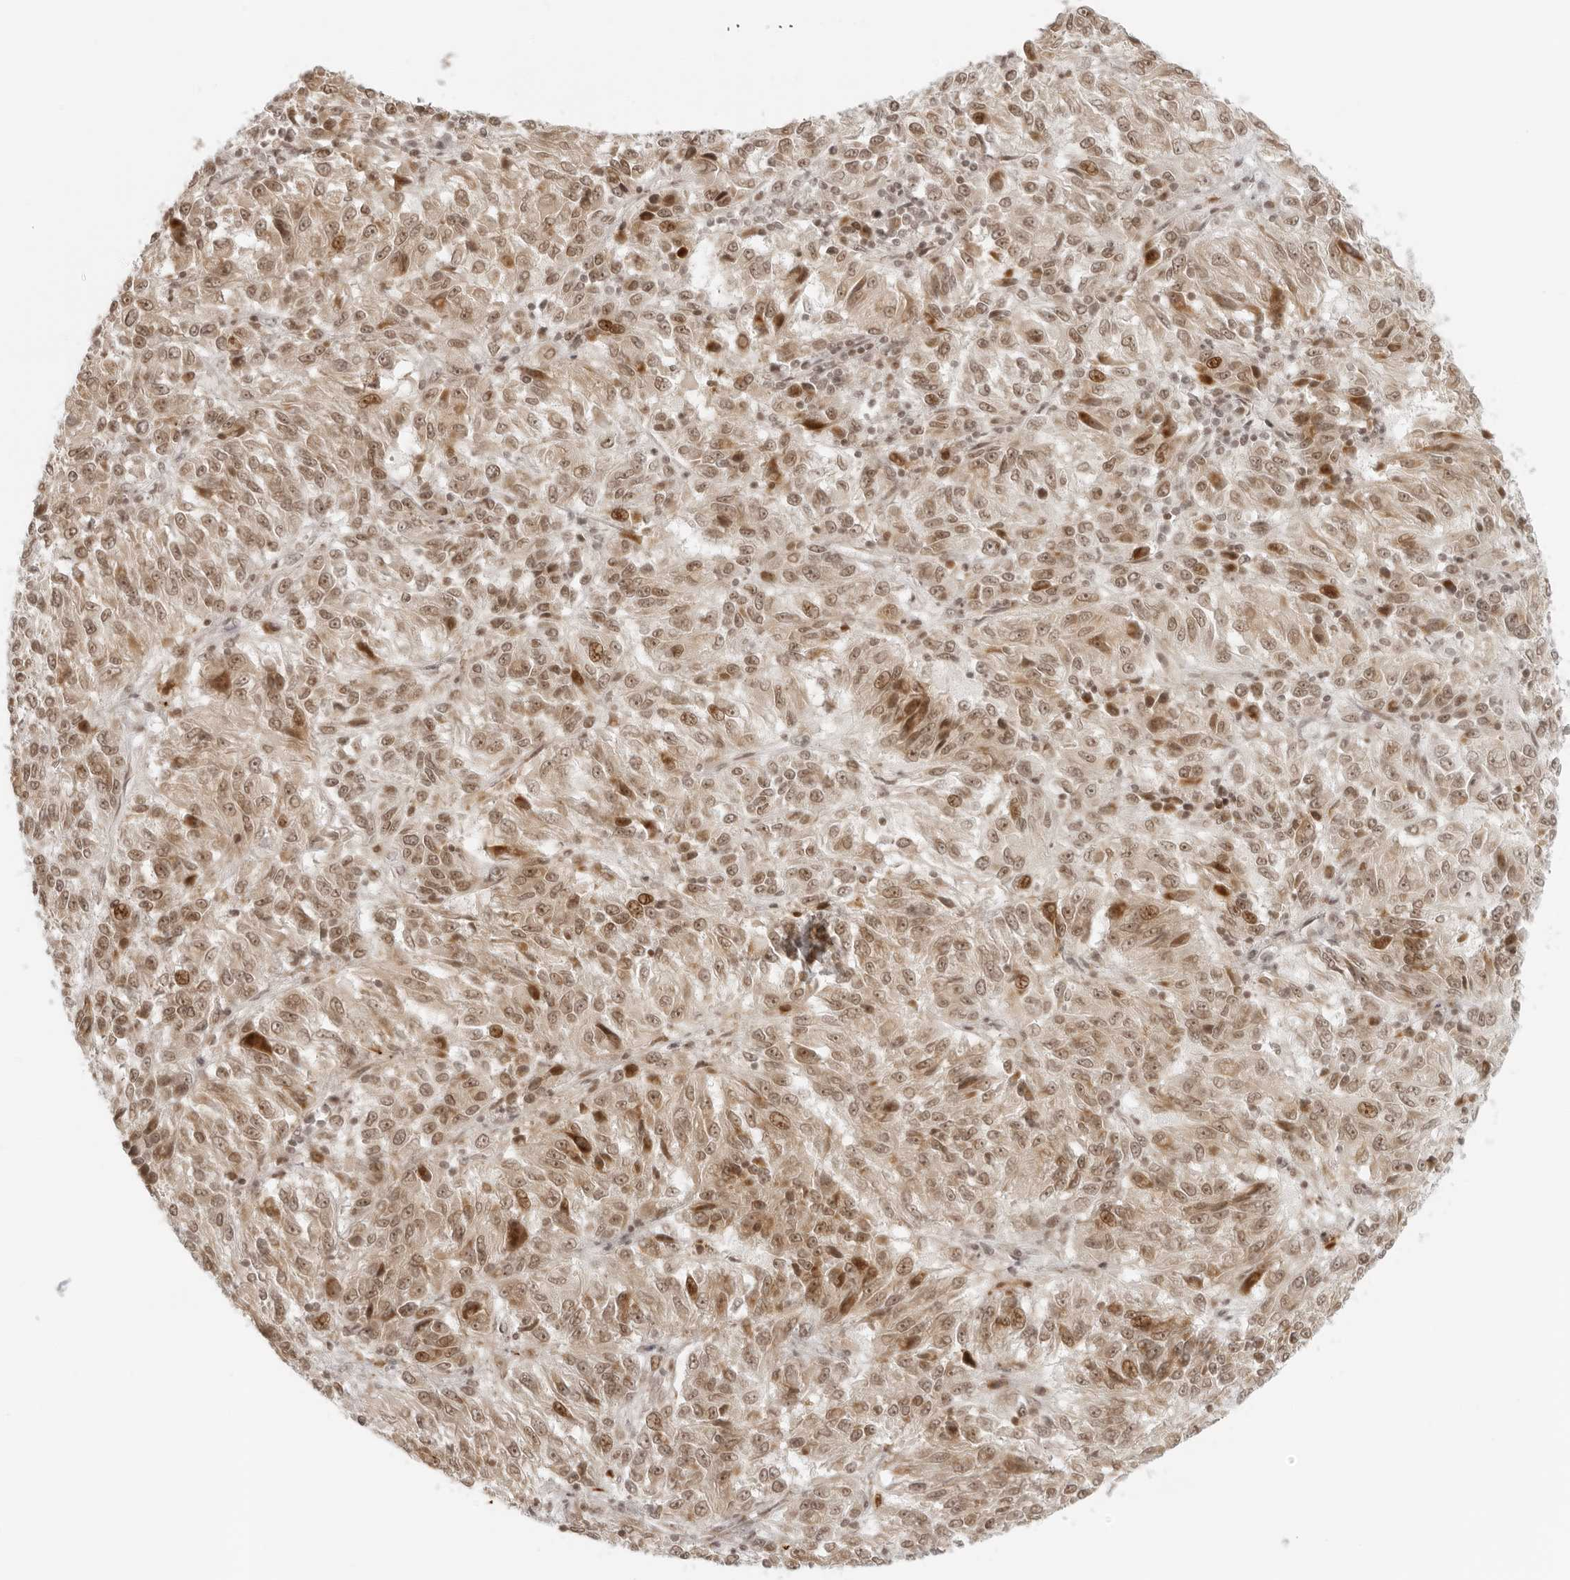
{"staining": {"intensity": "moderate", "quantity": ">75%", "location": "nuclear"}, "tissue": "melanoma", "cell_type": "Tumor cells", "image_type": "cancer", "snomed": [{"axis": "morphology", "description": "Malignant melanoma, Metastatic site"}, {"axis": "topography", "description": "Lung"}], "caption": "Approximately >75% of tumor cells in human melanoma show moderate nuclear protein staining as visualized by brown immunohistochemical staining.", "gene": "ZNF407", "patient": {"sex": "male", "age": 64}}